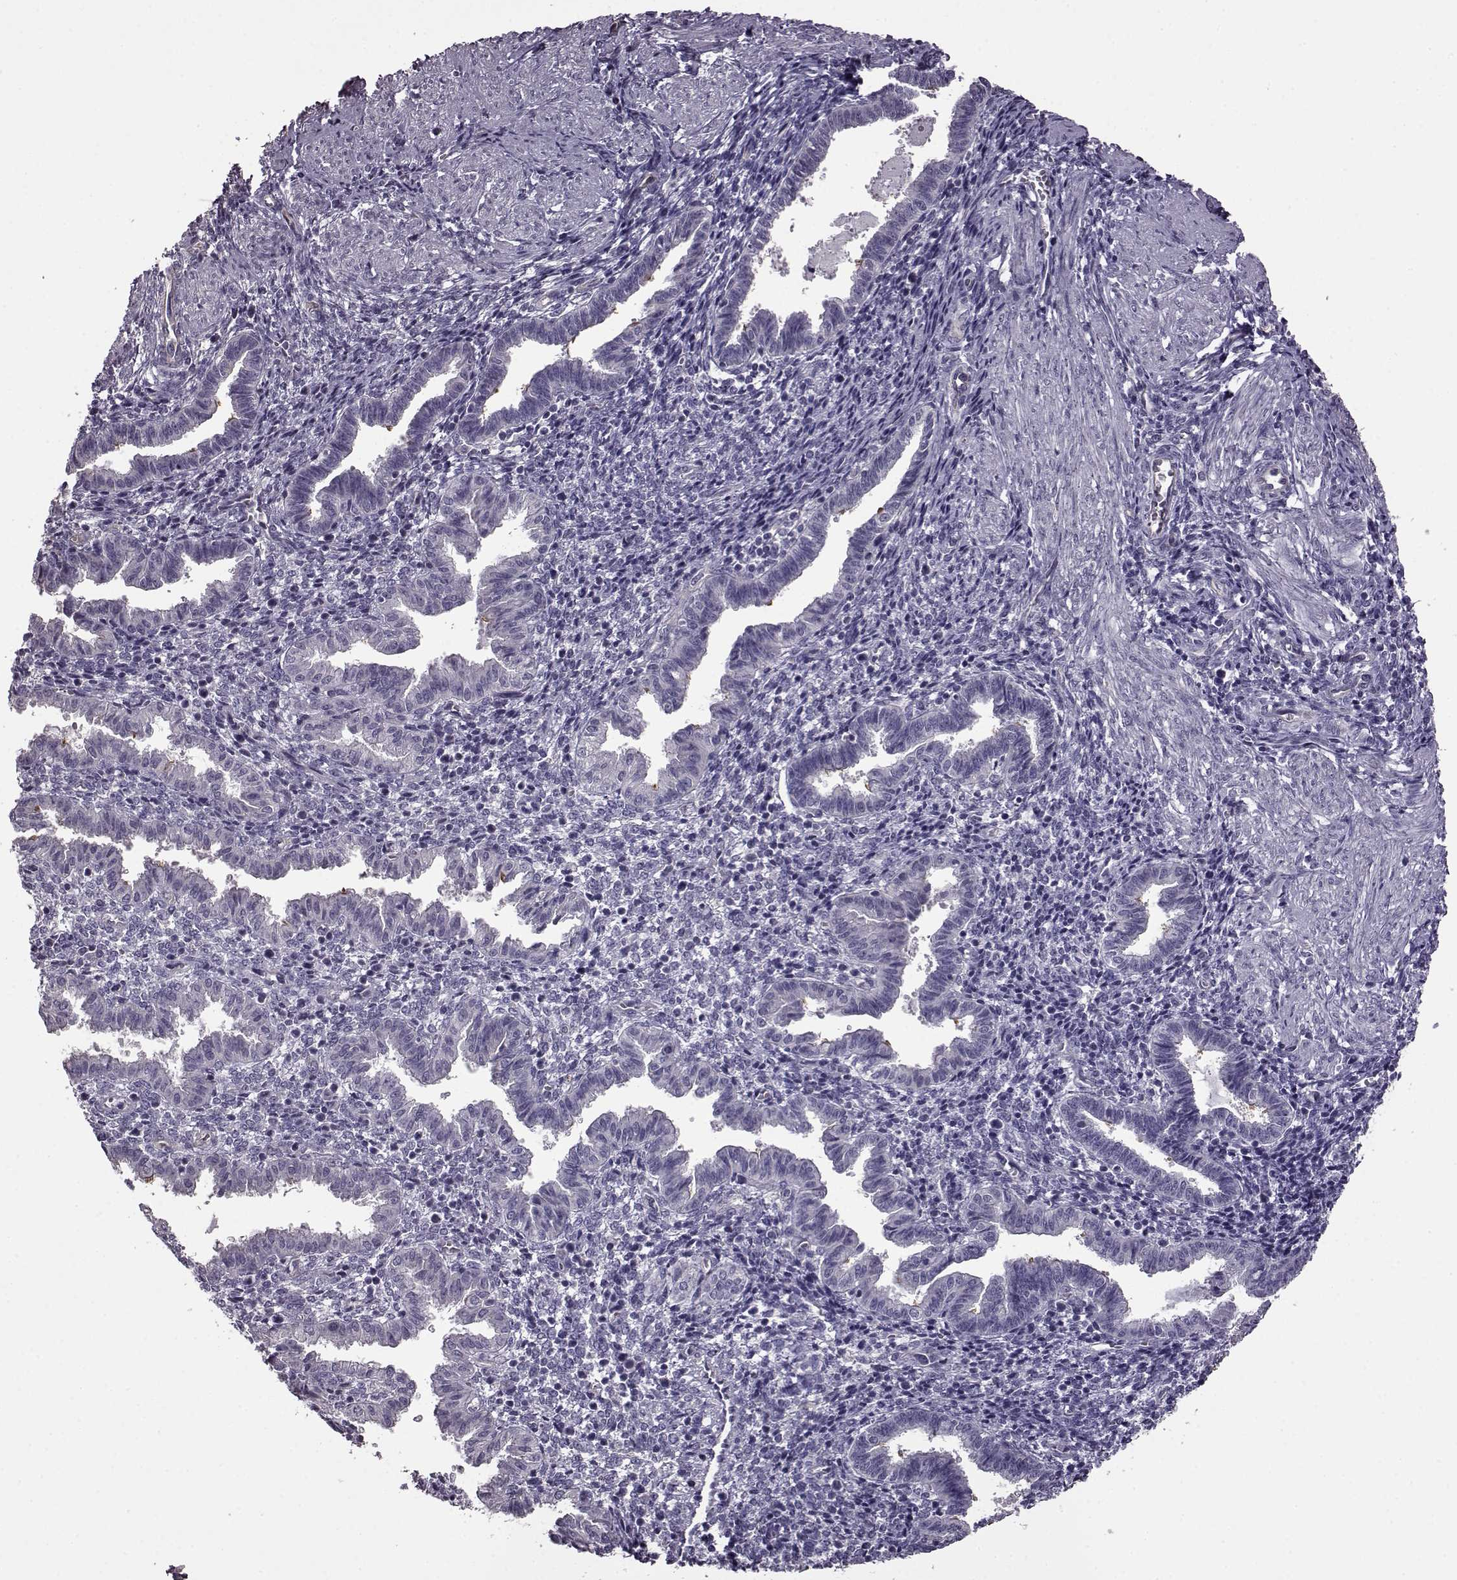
{"staining": {"intensity": "negative", "quantity": "none", "location": "none"}, "tissue": "endometrium", "cell_type": "Cells in endometrial stroma", "image_type": "normal", "snomed": [{"axis": "morphology", "description": "Normal tissue, NOS"}, {"axis": "topography", "description": "Endometrium"}], "caption": "Photomicrograph shows no protein staining in cells in endometrial stroma of benign endometrium. (Stains: DAB (3,3'-diaminobenzidine) IHC with hematoxylin counter stain, Microscopy: brightfield microscopy at high magnification).", "gene": "EDDM3B", "patient": {"sex": "female", "age": 37}}